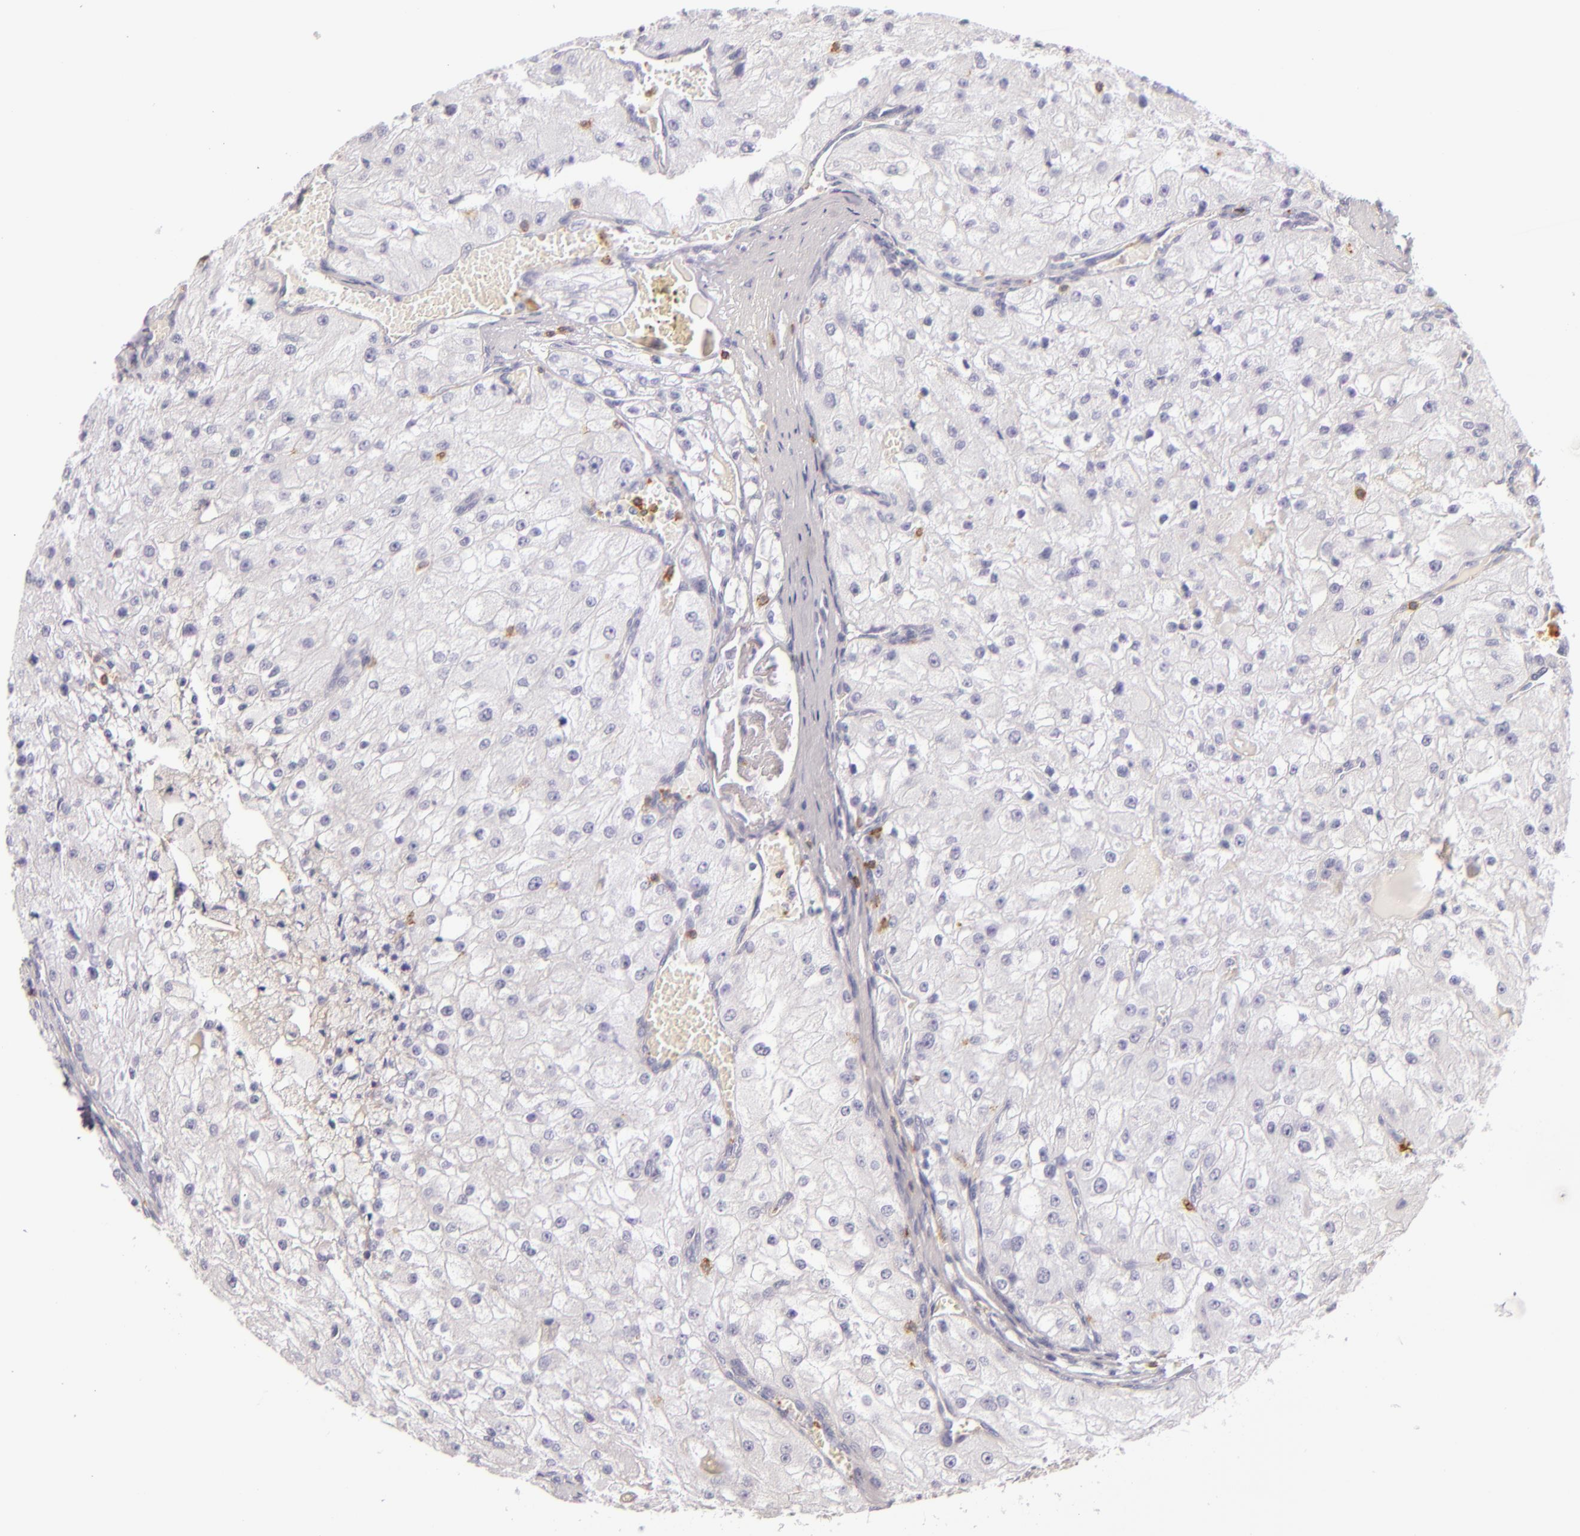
{"staining": {"intensity": "negative", "quantity": "none", "location": "none"}, "tissue": "renal cancer", "cell_type": "Tumor cells", "image_type": "cancer", "snomed": [{"axis": "morphology", "description": "Adenocarcinoma, NOS"}, {"axis": "topography", "description": "Kidney"}], "caption": "This image is of renal cancer stained with IHC to label a protein in brown with the nuclei are counter-stained blue. There is no positivity in tumor cells.", "gene": "LAT", "patient": {"sex": "female", "age": 74}}